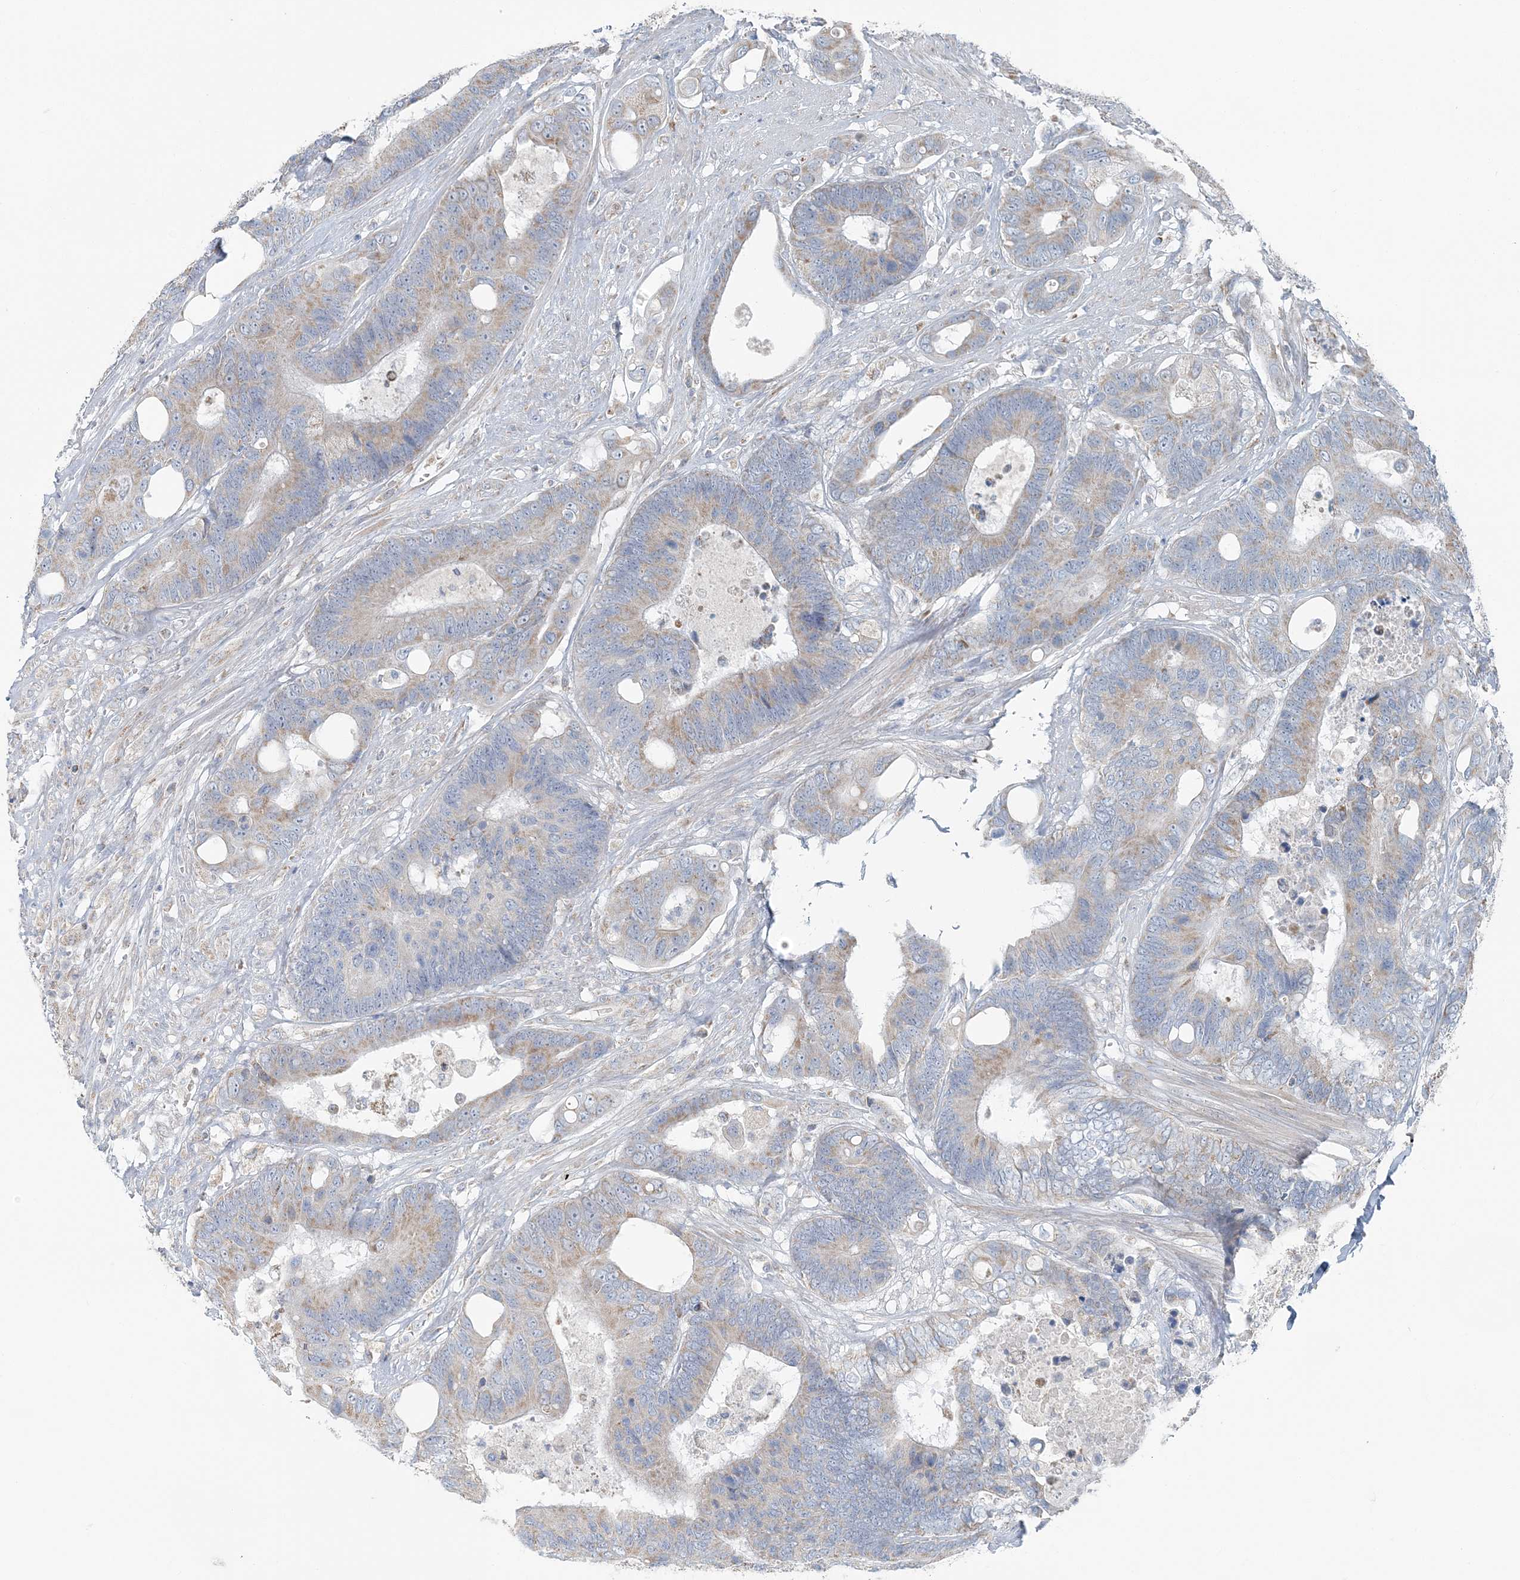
{"staining": {"intensity": "weak", "quantity": "25%-75%", "location": "cytoplasmic/membranous"}, "tissue": "colorectal cancer", "cell_type": "Tumor cells", "image_type": "cancer", "snomed": [{"axis": "morphology", "description": "Adenocarcinoma, NOS"}, {"axis": "topography", "description": "Rectum"}], "caption": "A micrograph of colorectal adenocarcinoma stained for a protein reveals weak cytoplasmic/membranous brown staining in tumor cells.", "gene": "SLC22A16", "patient": {"sex": "male", "age": 55}}